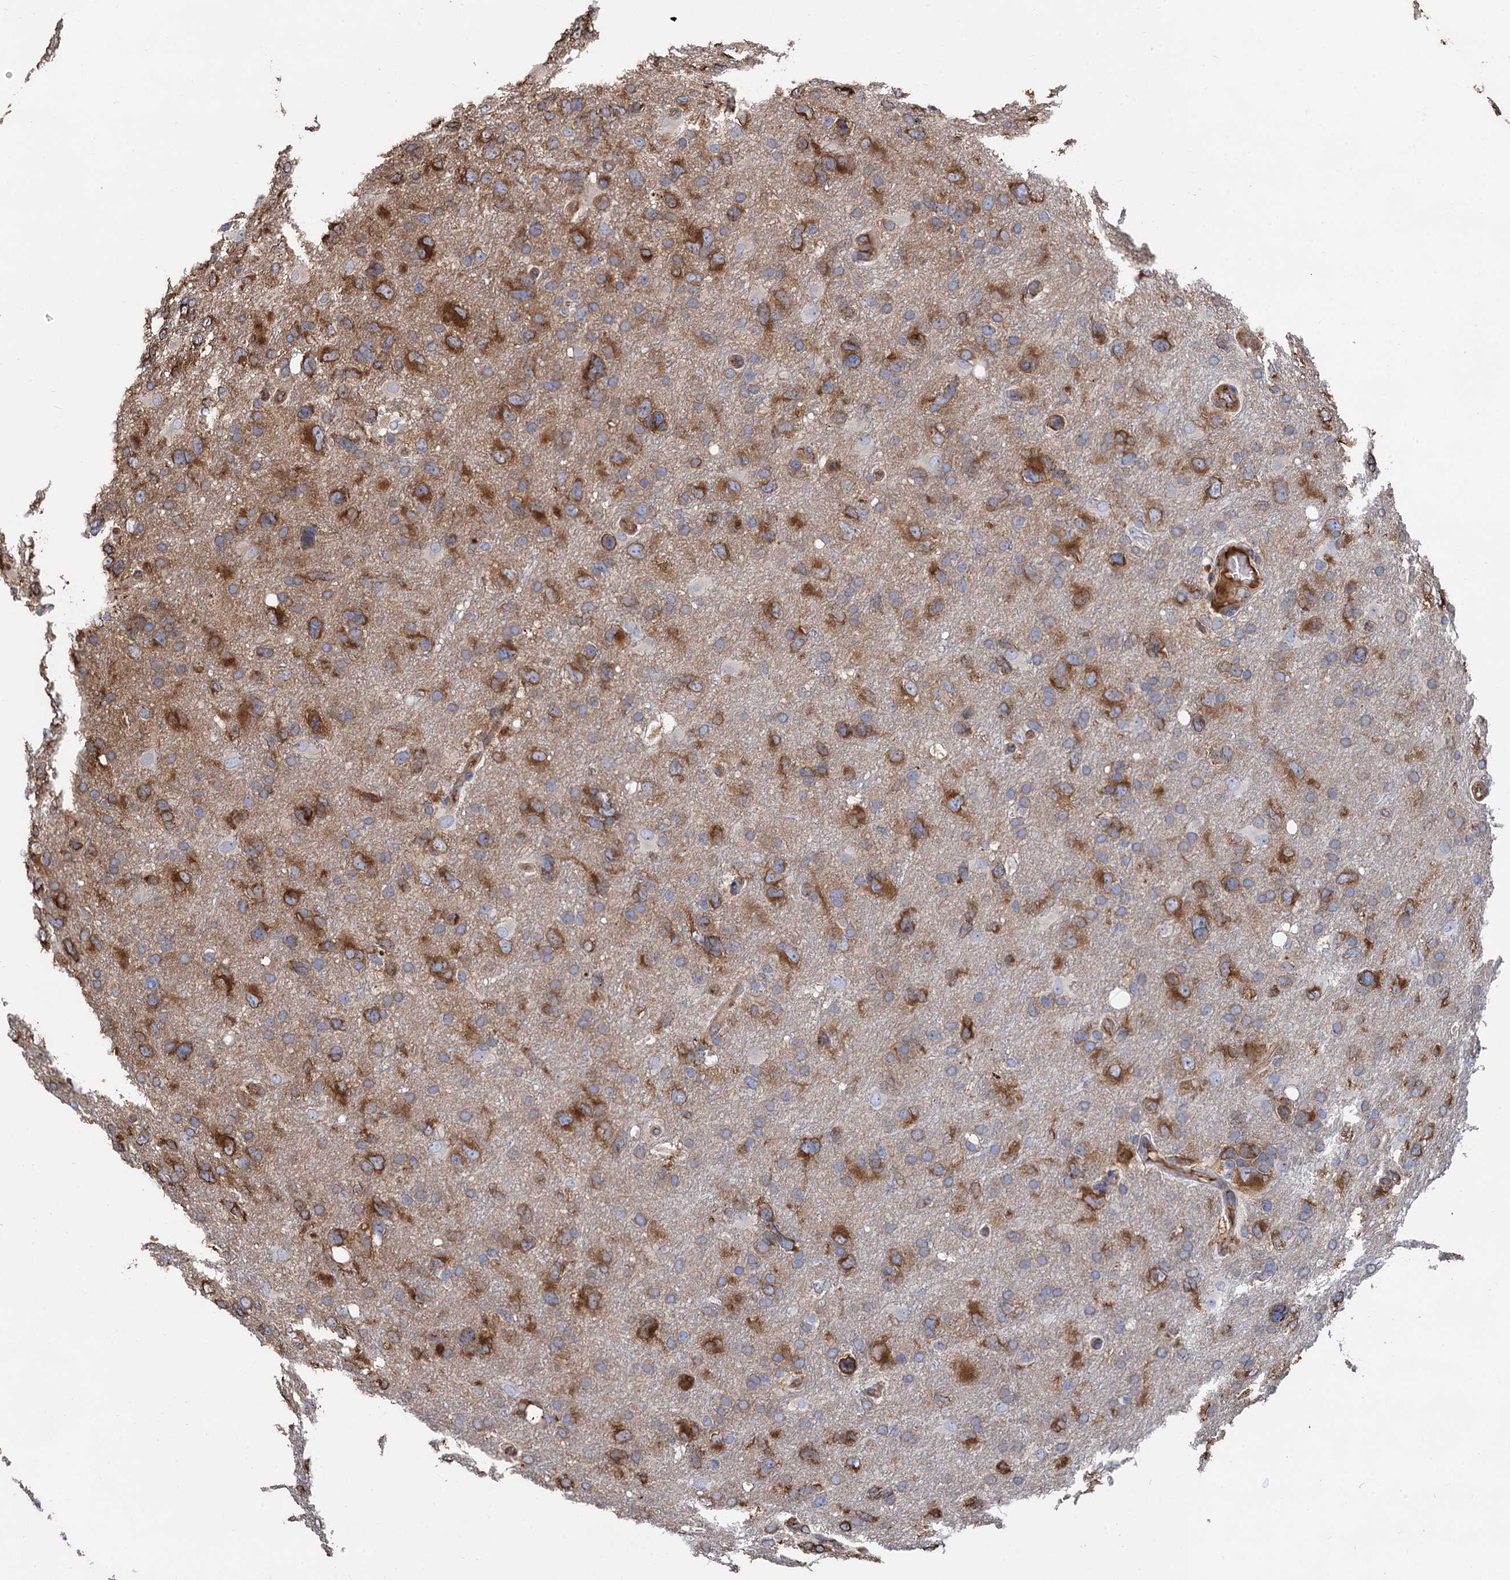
{"staining": {"intensity": "moderate", "quantity": ">75%", "location": "cytoplasmic/membranous"}, "tissue": "glioma", "cell_type": "Tumor cells", "image_type": "cancer", "snomed": [{"axis": "morphology", "description": "Glioma, malignant, High grade"}, {"axis": "topography", "description": "Brain"}], "caption": "This micrograph reveals immunohistochemistry (IHC) staining of human malignant high-grade glioma, with medium moderate cytoplasmic/membranous expression in approximately >75% of tumor cells.", "gene": "CNNM1", "patient": {"sex": "male", "age": 61}}